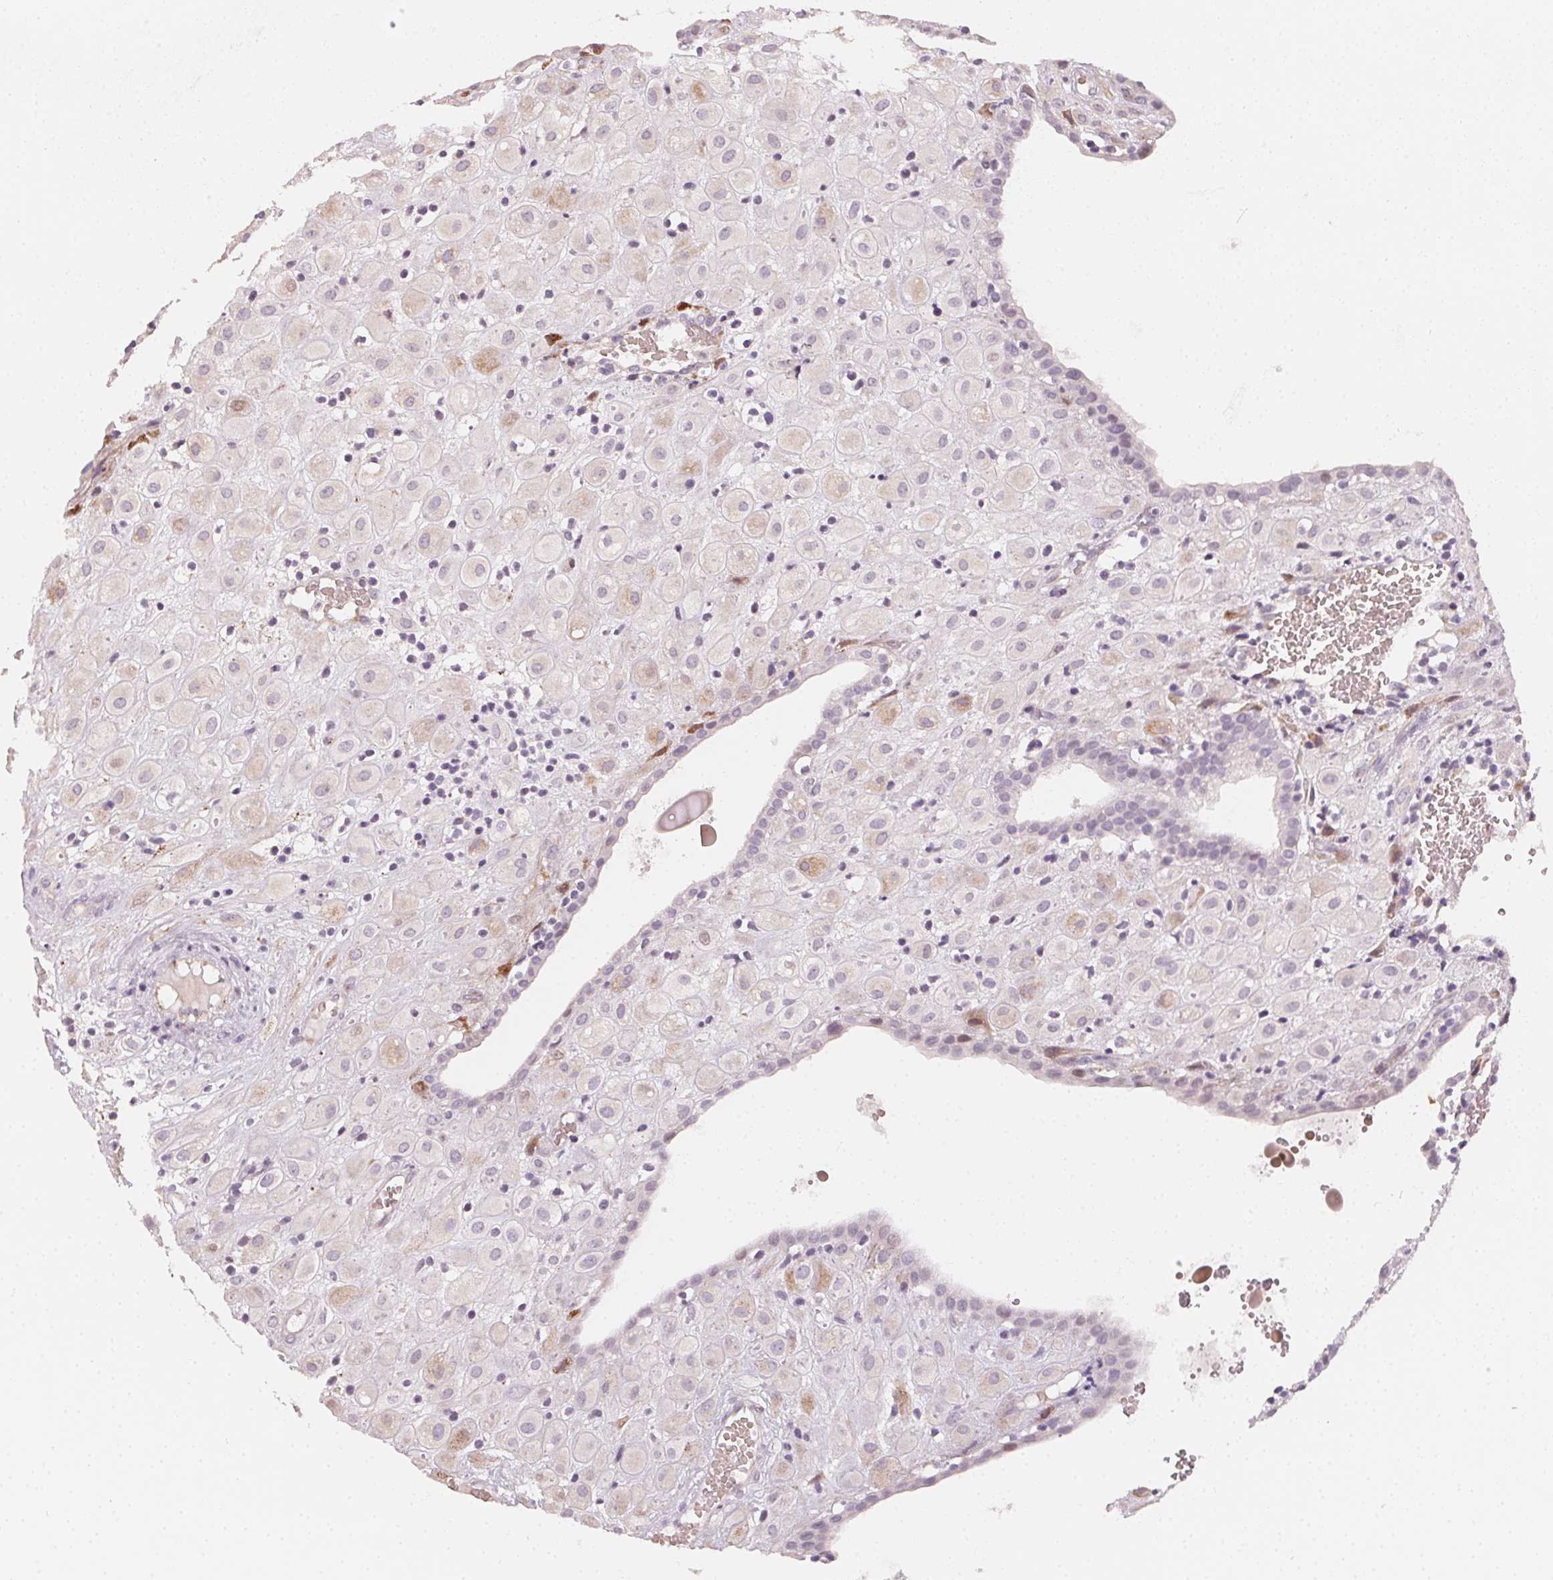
{"staining": {"intensity": "negative", "quantity": "none", "location": "none"}, "tissue": "placenta", "cell_type": "Decidual cells", "image_type": "normal", "snomed": [{"axis": "morphology", "description": "Normal tissue, NOS"}, {"axis": "topography", "description": "Placenta"}], "caption": "The image demonstrates no significant staining in decidual cells of placenta. (Stains: DAB IHC with hematoxylin counter stain, Microscopy: brightfield microscopy at high magnification).", "gene": "CCDC96", "patient": {"sex": "female", "age": 24}}